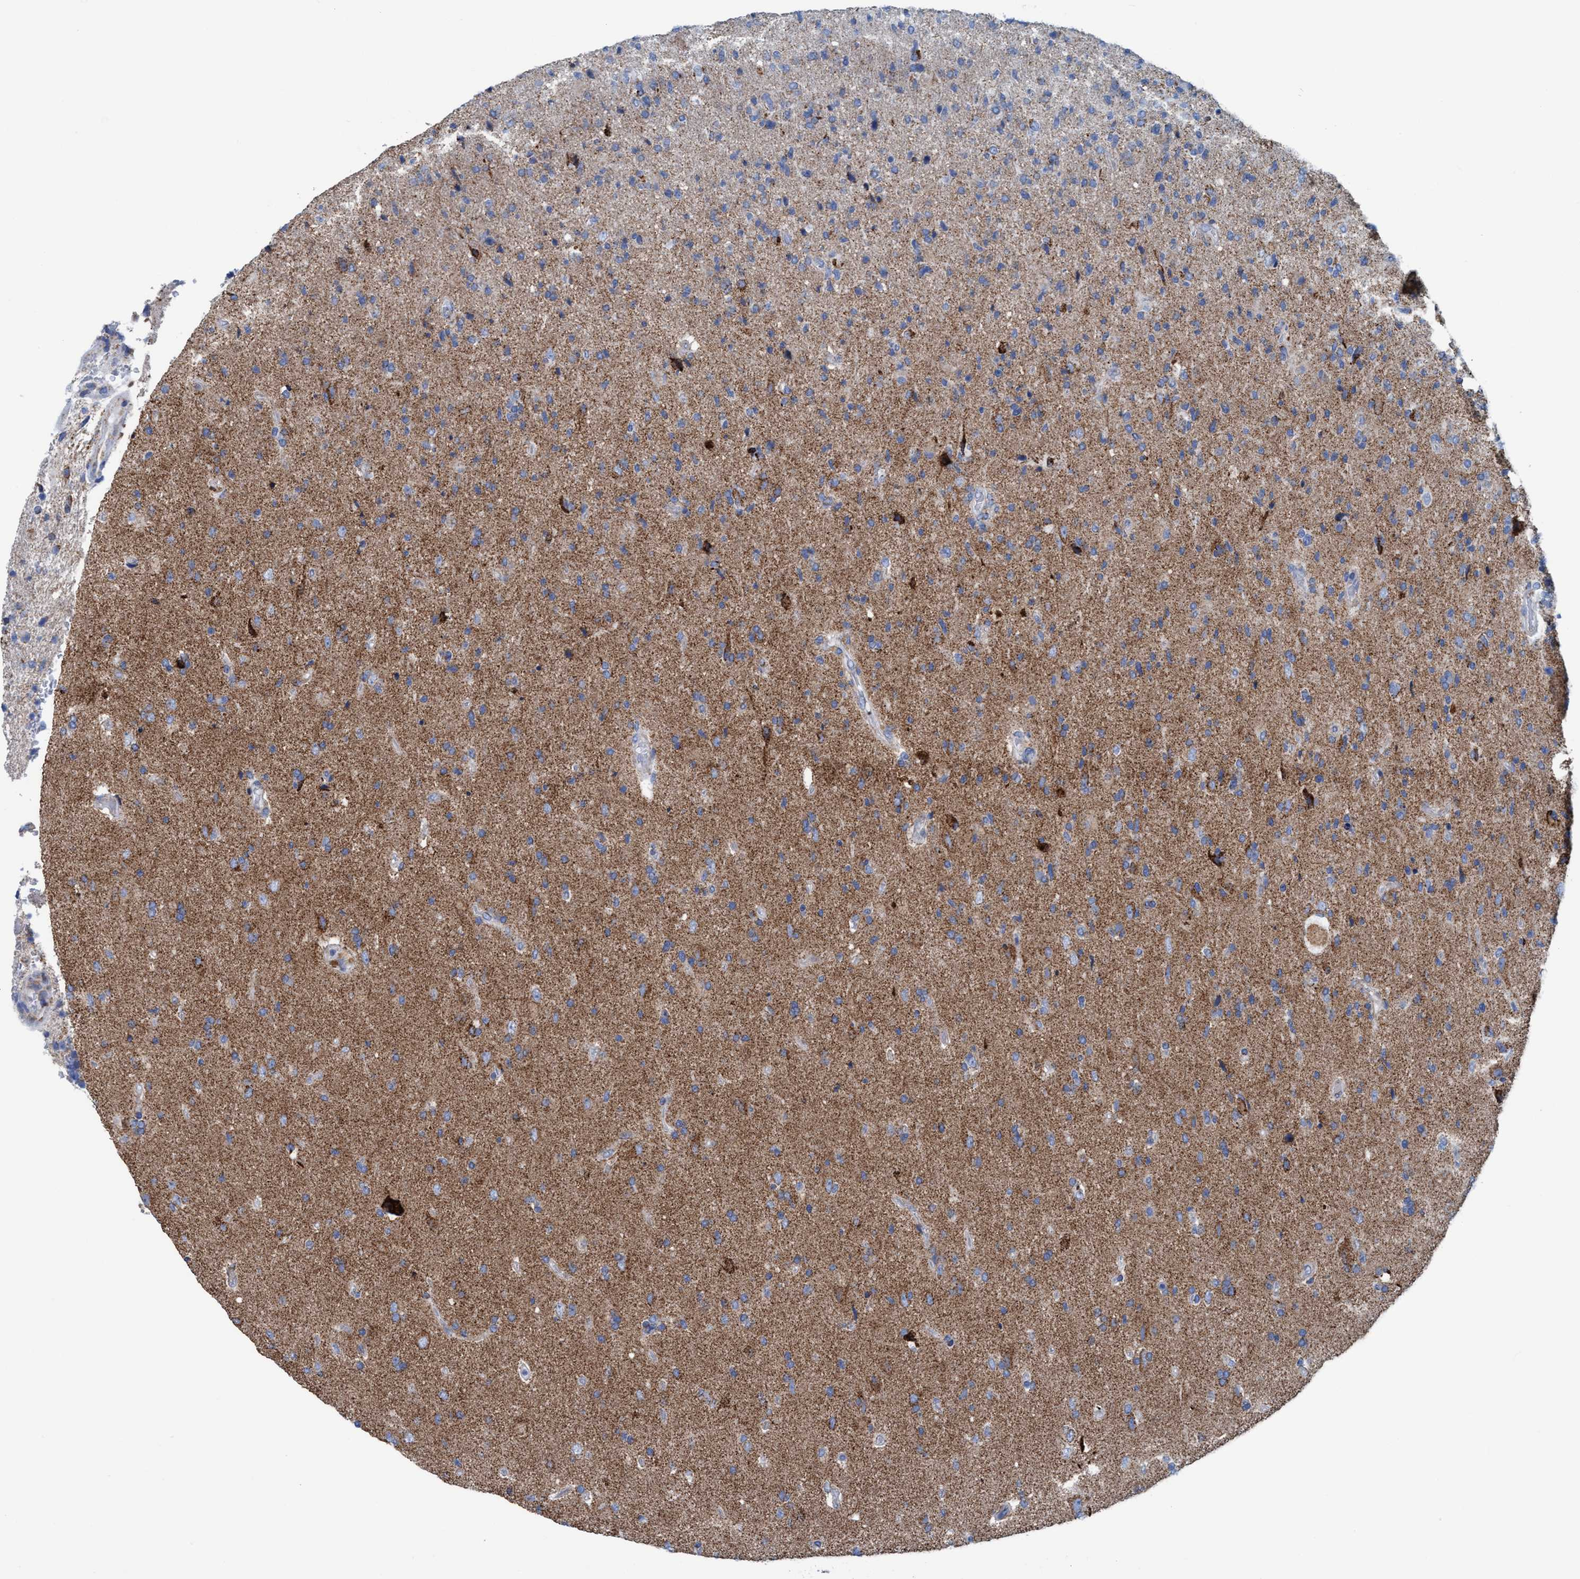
{"staining": {"intensity": "moderate", "quantity": "<25%", "location": "cytoplasmic/membranous"}, "tissue": "glioma", "cell_type": "Tumor cells", "image_type": "cancer", "snomed": [{"axis": "morphology", "description": "Glioma, malignant, High grade"}, {"axis": "topography", "description": "Brain"}], "caption": "Immunohistochemical staining of human glioma displays low levels of moderate cytoplasmic/membranous protein staining in approximately <25% of tumor cells.", "gene": "GGA3", "patient": {"sex": "male", "age": 72}}